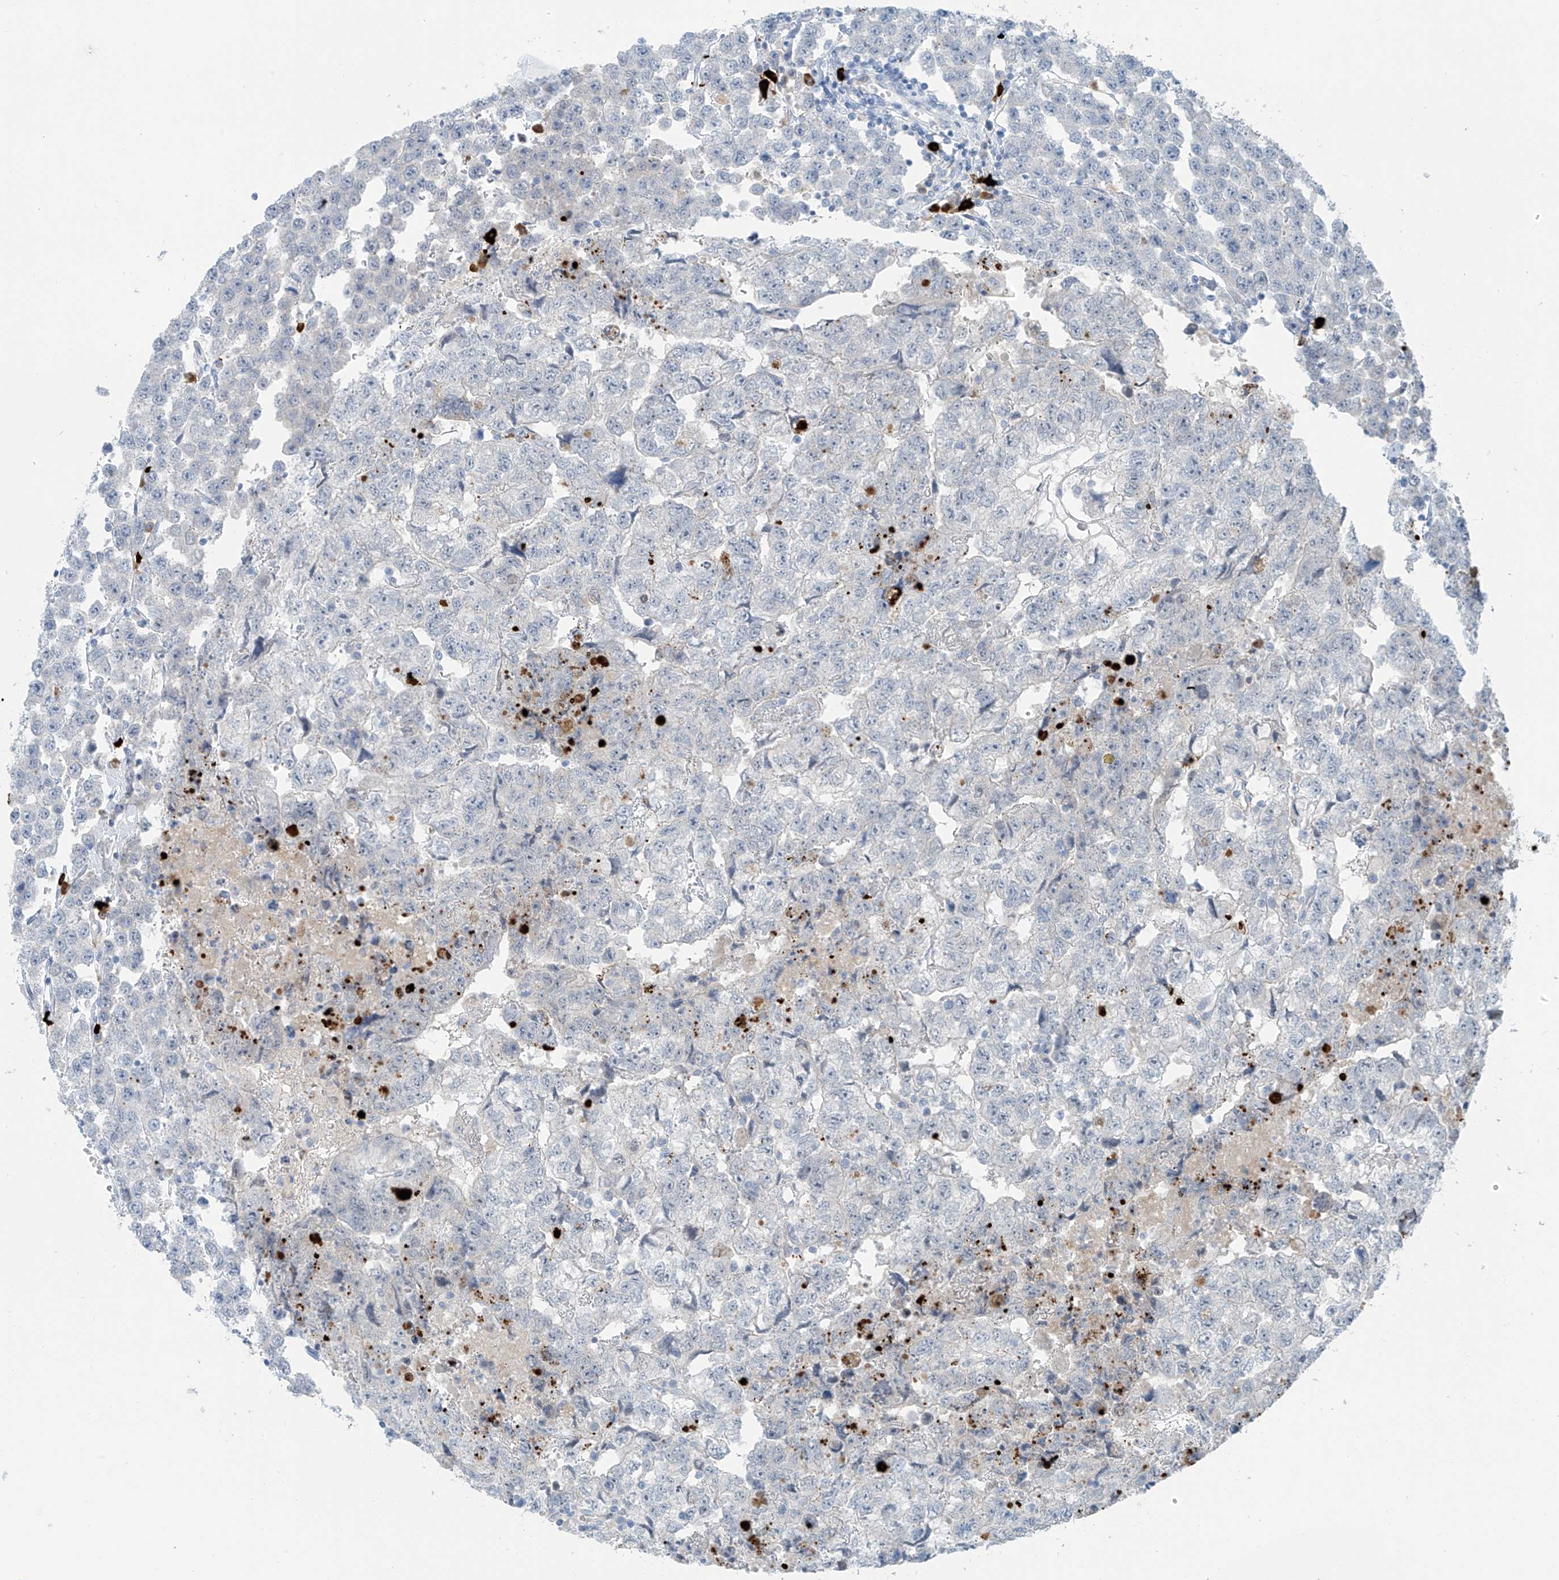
{"staining": {"intensity": "negative", "quantity": "none", "location": "none"}, "tissue": "testis cancer", "cell_type": "Tumor cells", "image_type": "cancer", "snomed": [{"axis": "morphology", "description": "Carcinoma, Embryonal, NOS"}, {"axis": "topography", "description": "Testis"}], "caption": "Tumor cells are negative for brown protein staining in testis cancer (embryonal carcinoma). (DAB (3,3'-diaminobenzidine) IHC with hematoxylin counter stain).", "gene": "ZNF793", "patient": {"sex": "male", "age": 36}}